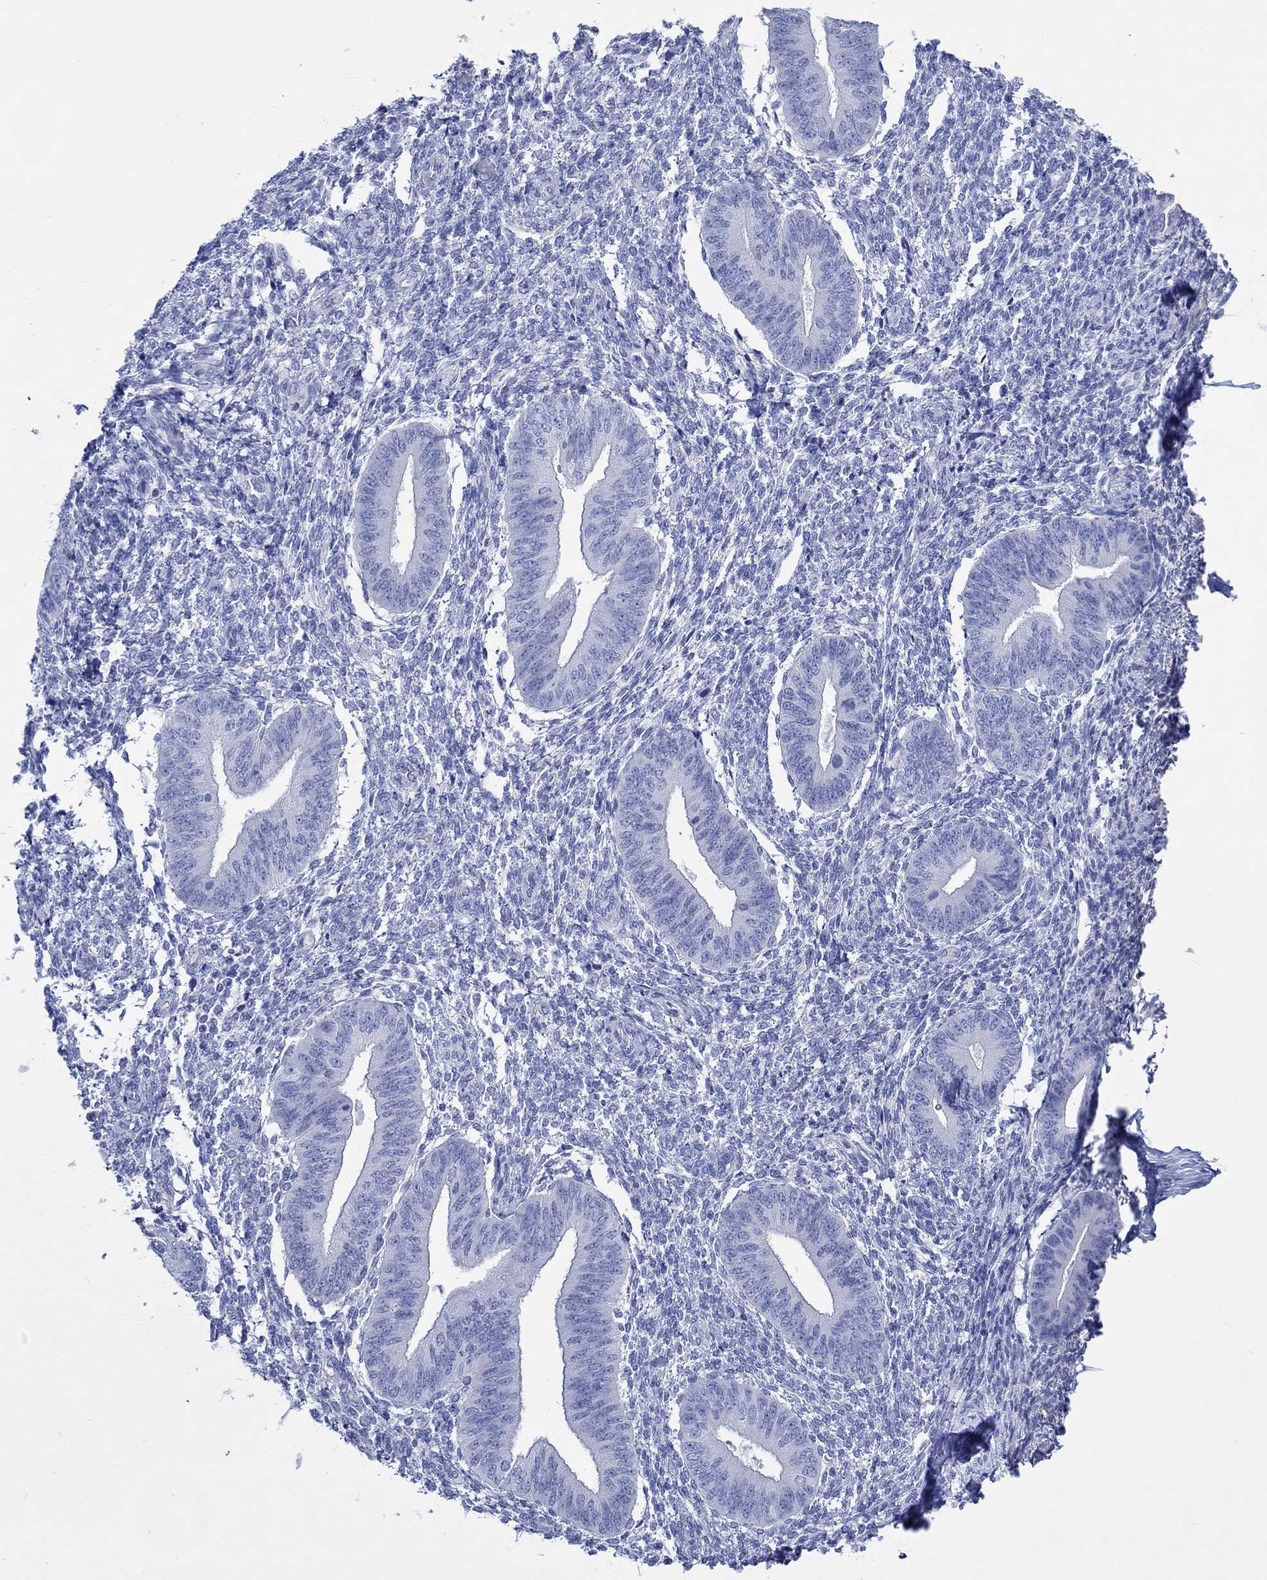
{"staining": {"intensity": "negative", "quantity": "none", "location": "none"}, "tissue": "endometrium", "cell_type": "Cells in endometrial stroma", "image_type": "normal", "snomed": [{"axis": "morphology", "description": "Normal tissue, NOS"}, {"axis": "topography", "description": "Endometrium"}], "caption": "Immunohistochemistry of benign human endometrium exhibits no positivity in cells in endometrial stroma. (DAB (3,3'-diaminobenzidine) immunohistochemistry (IHC), high magnification).", "gene": "CPLX1", "patient": {"sex": "female", "age": 47}}